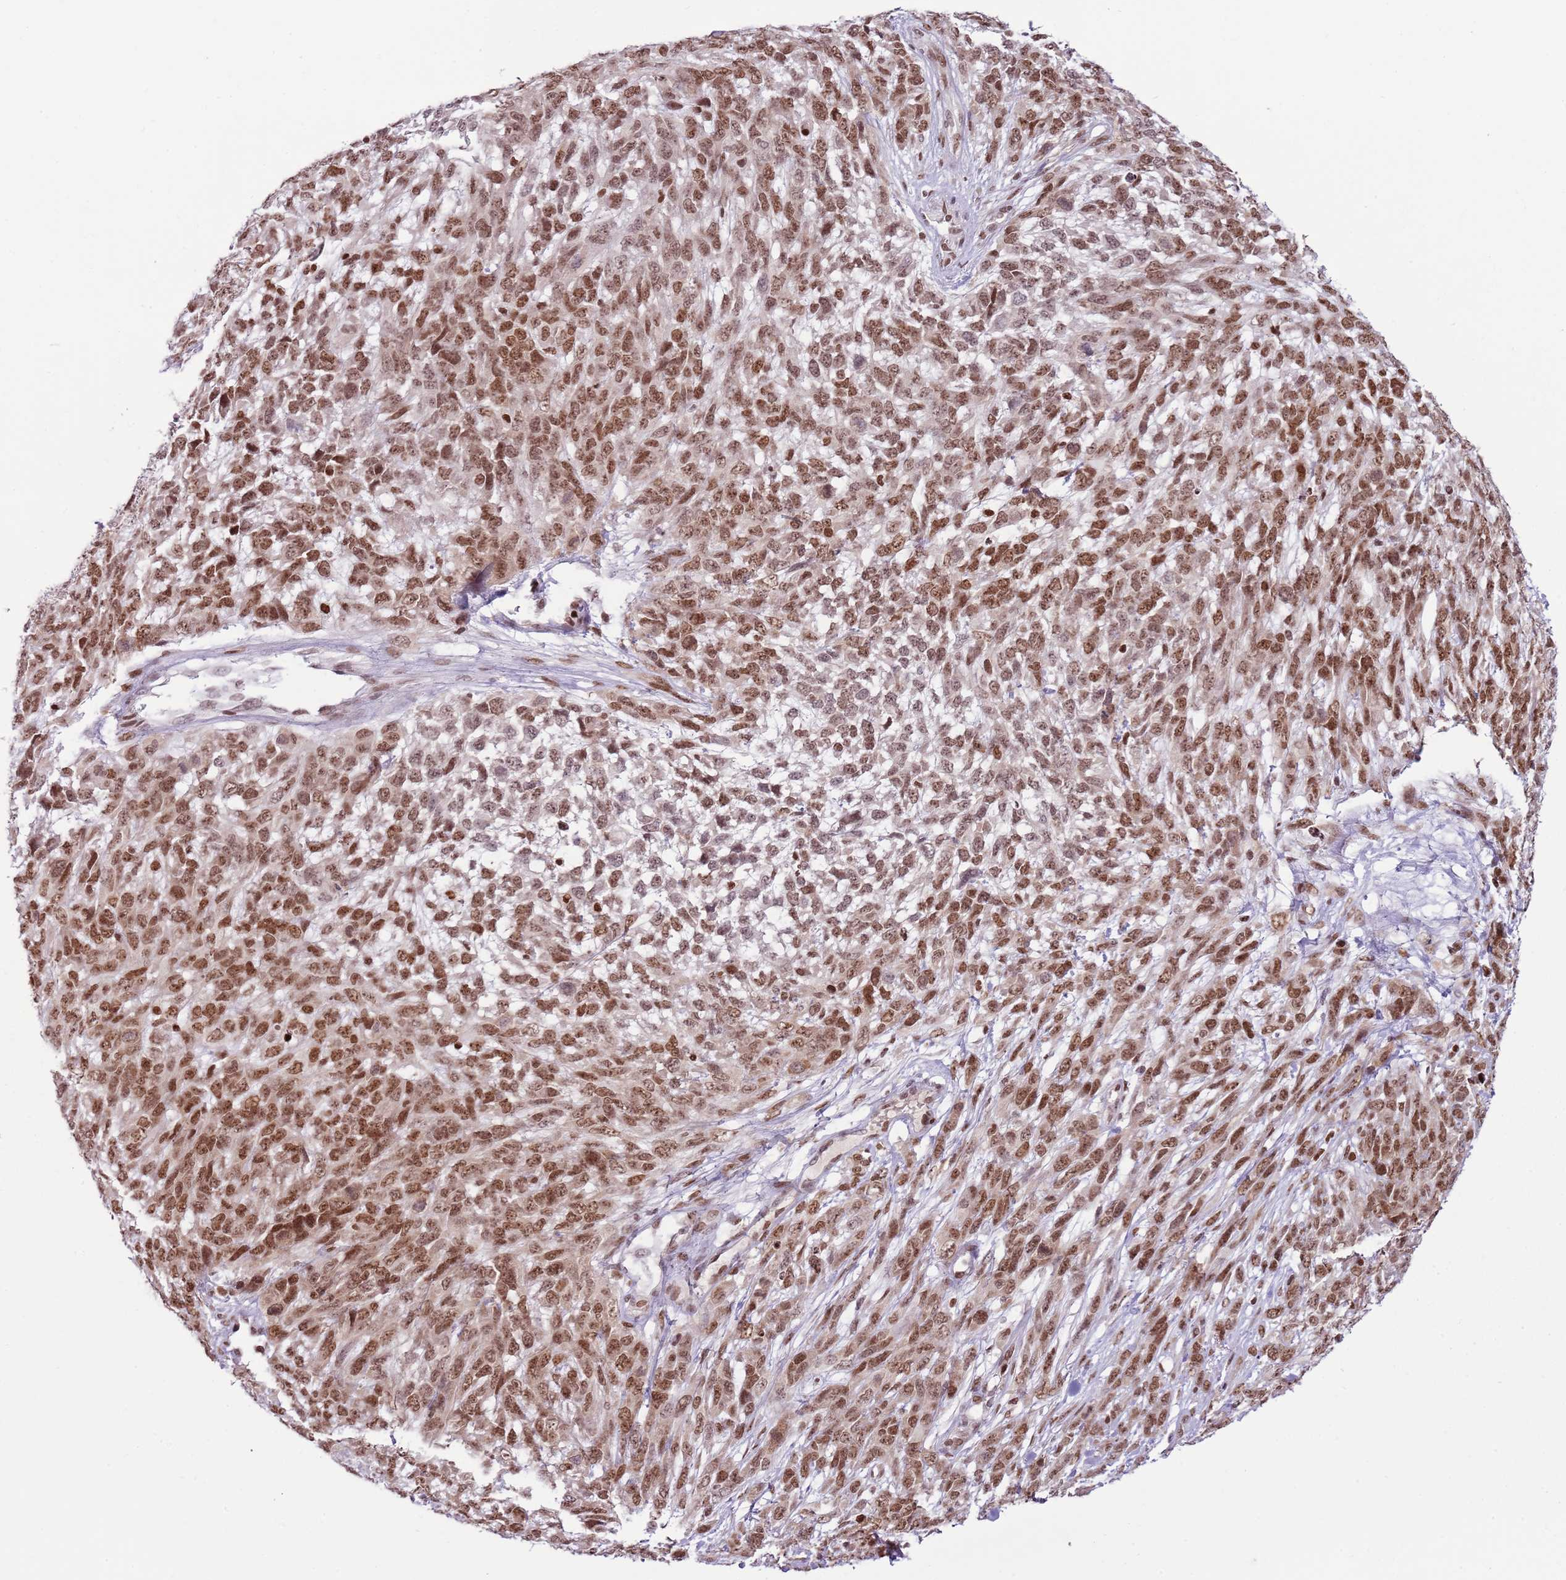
{"staining": {"intensity": "moderate", "quantity": ">75%", "location": "nuclear"}, "tissue": "melanoma", "cell_type": "Tumor cells", "image_type": "cancer", "snomed": [{"axis": "morphology", "description": "Normal morphology"}, {"axis": "morphology", "description": "Malignant melanoma, NOS"}, {"axis": "topography", "description": "Skin"}], "caption": "The histopathology image shows immunohistochemical staining of melanoma. There is moderate nuclear expression is identified in approximately >75% of tumor cells.", "gene": "SELENOH", "patient": {"sex": "female", "age": 72}}